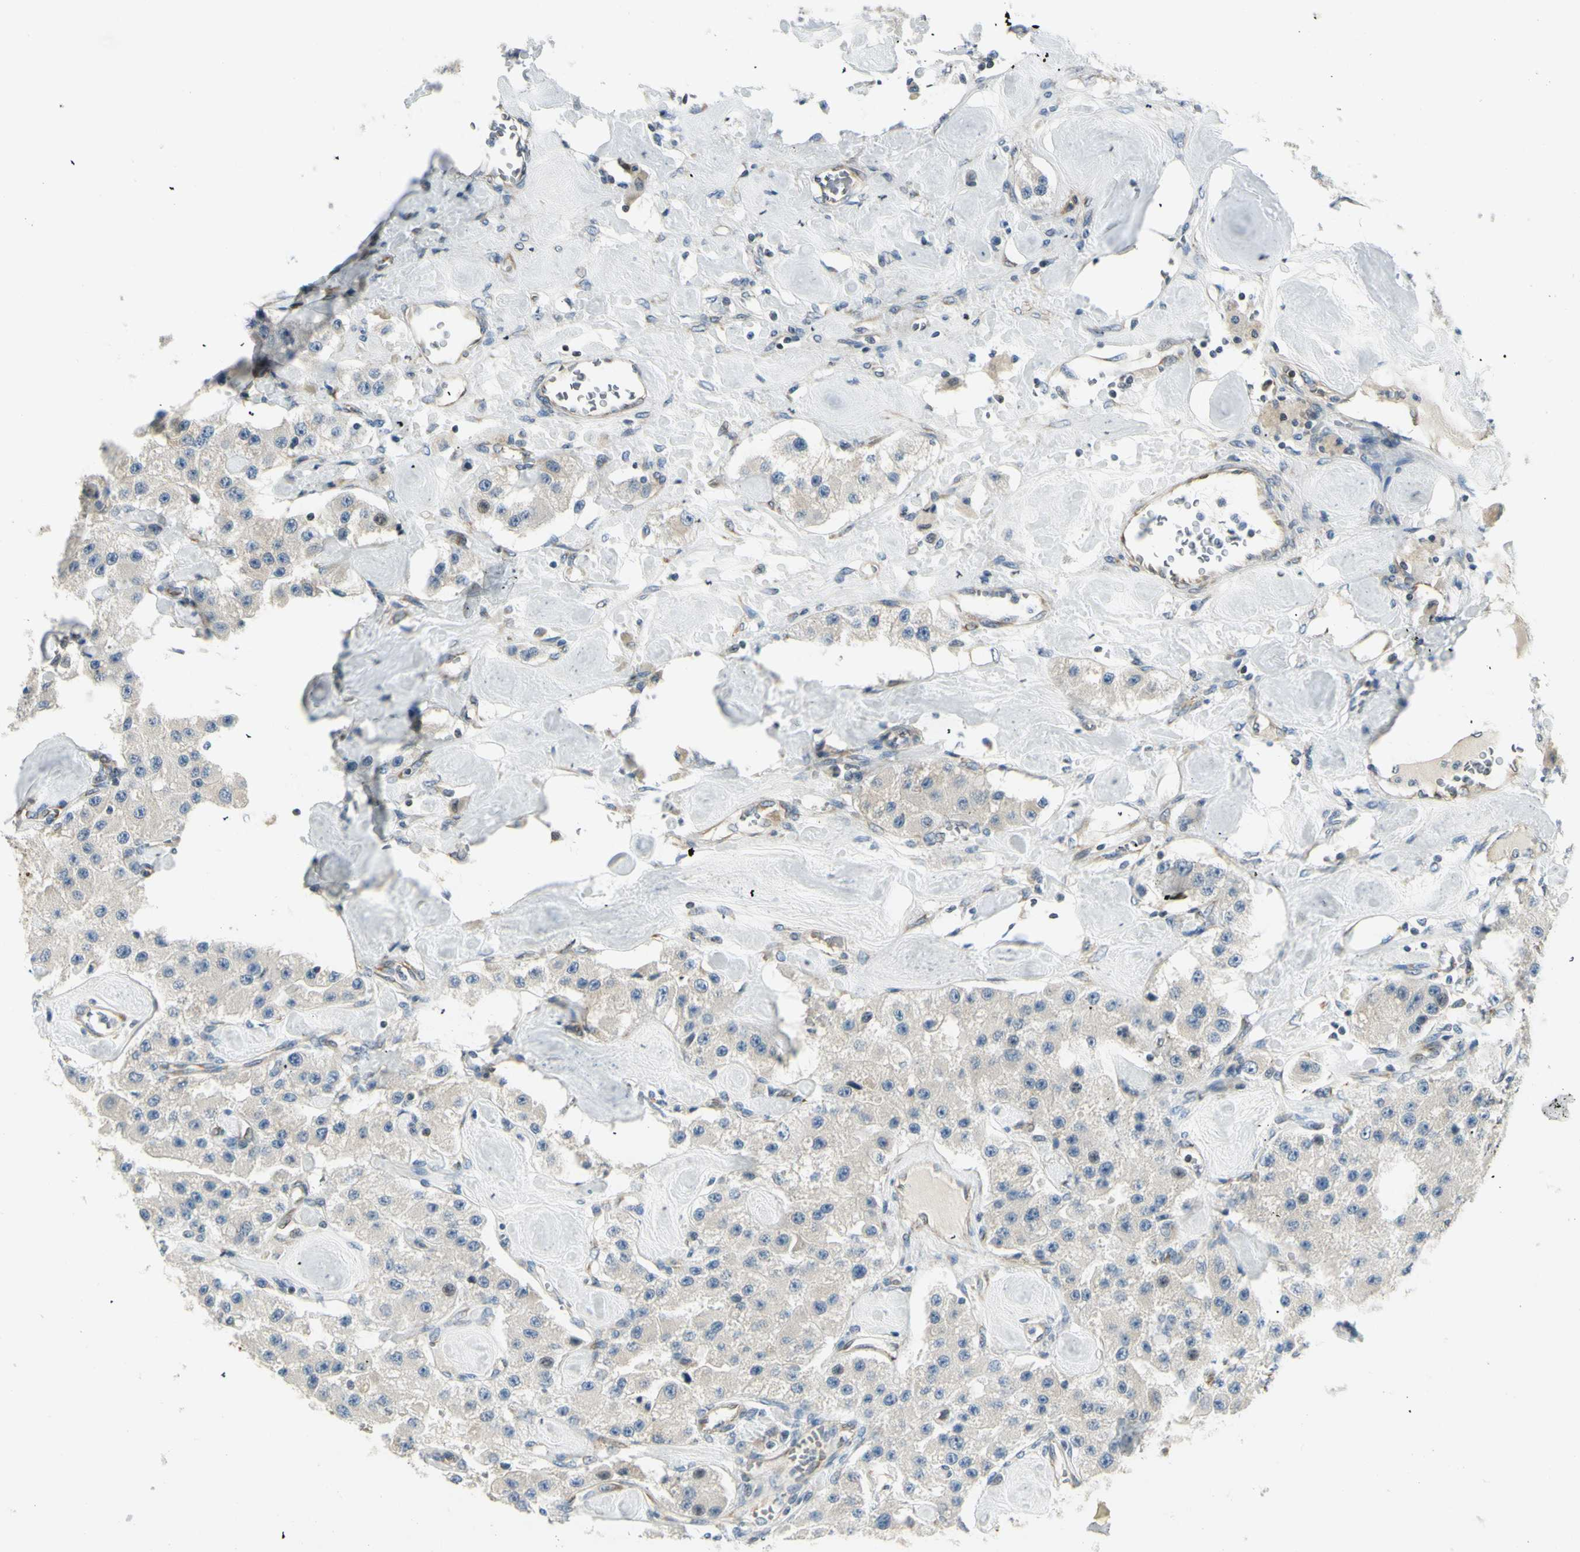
{"staining": {"intensity": "negative", "quantity": "none", "location": "none"}, "tissue": "carcinoid", "cell_type": "Tumor cells", "image_type": "cancer", "snomed": [{"axis": "morphology", "description": "Carcinoid, malignant, NOS"}, {"axis": "topography", "description": "Pancreas"}], "caption": "Tumor cells show no significant staining in malignant carcinoid.", "gene": "IGDCC4", "patient": {"sex": "male", "age": 41}}